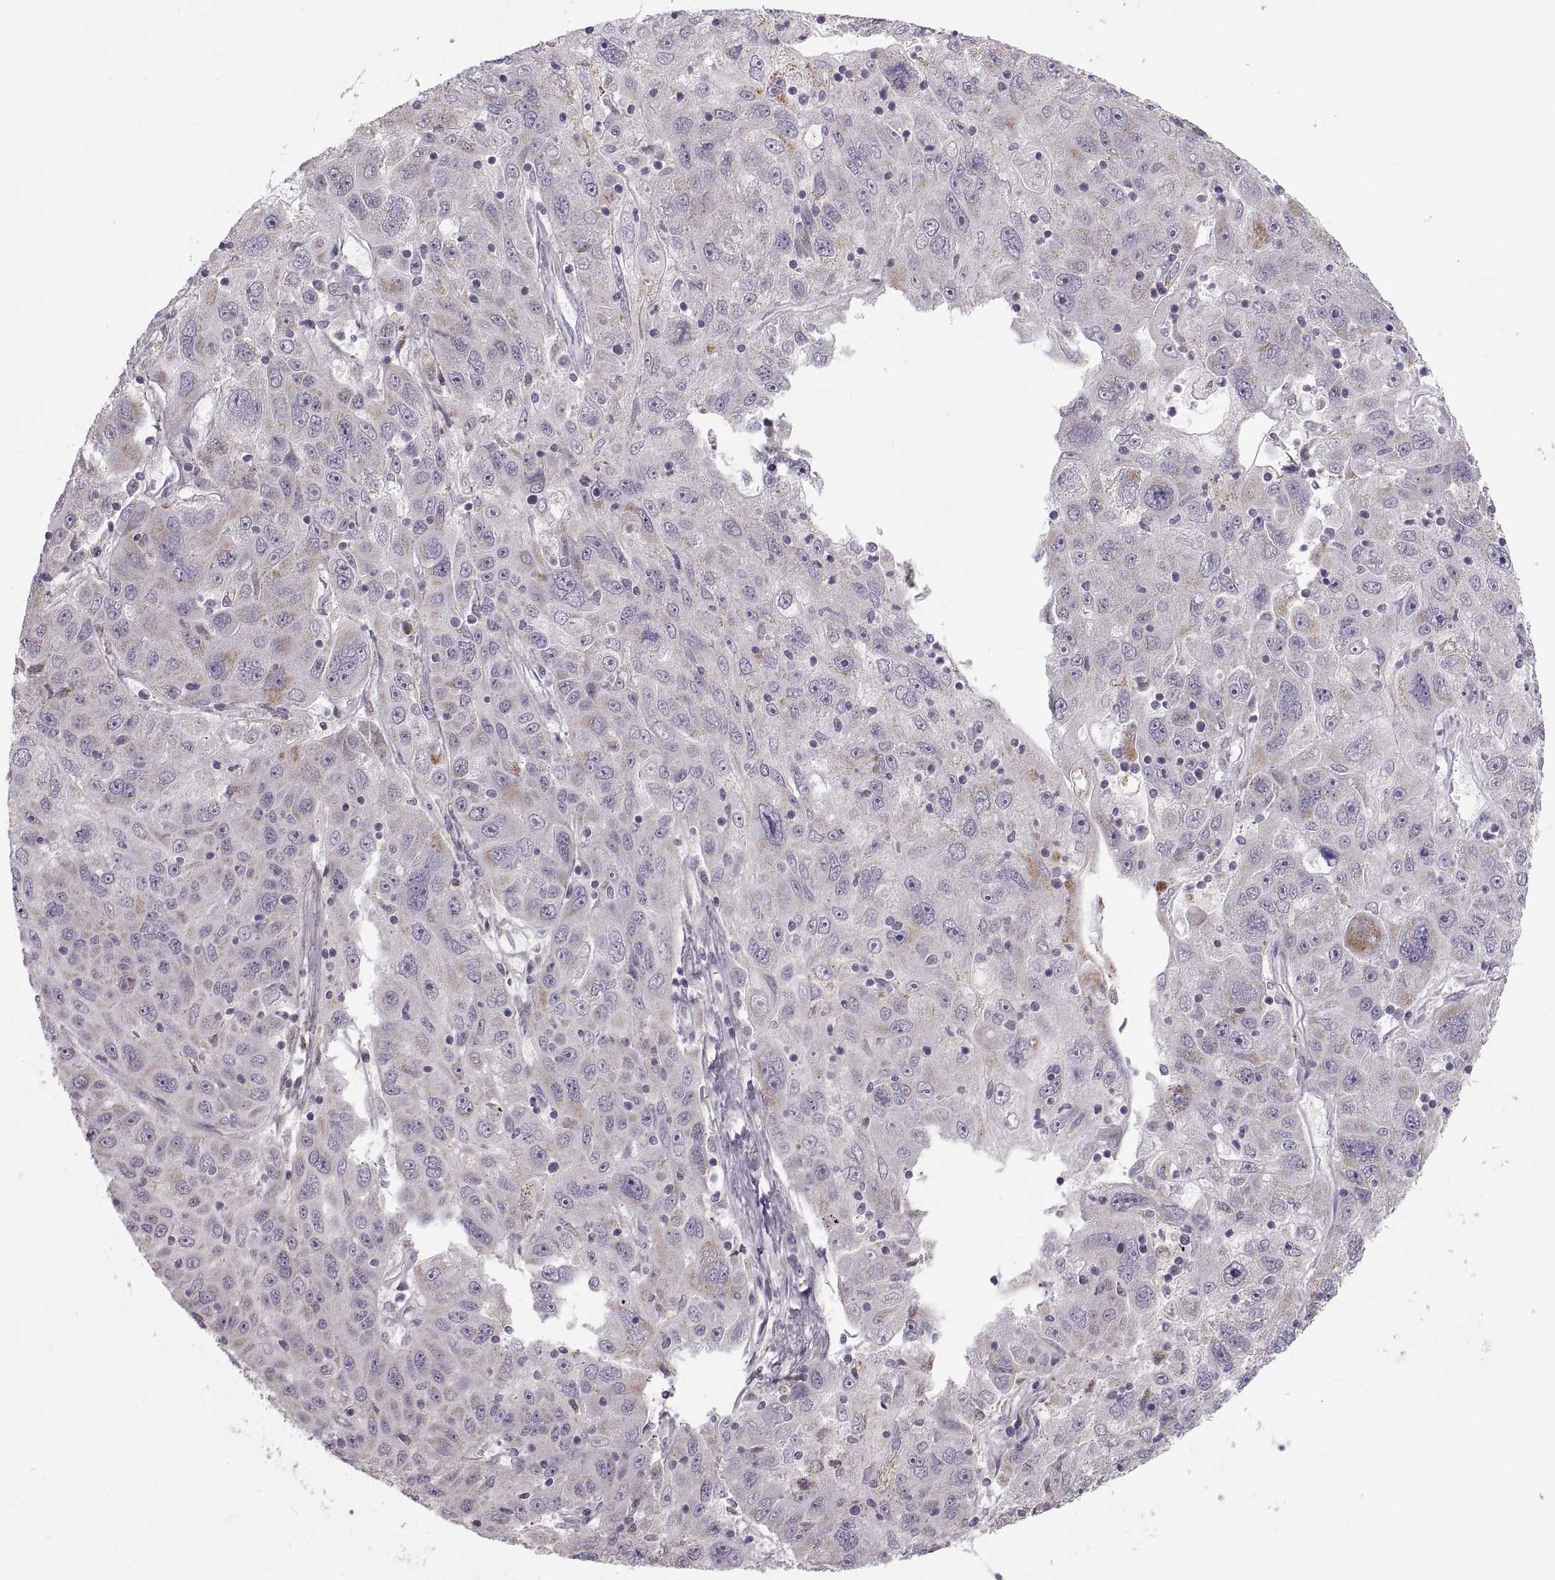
{"staining": {"intensity": "moderate", "quantity": "<25%", "location": "cytoplasmic/membranous"}, "tissue": "stomach cancer", "cell_type": "Tumor cells", "image_type": "cancer", "snomed": [{"axis": "morphology", "description": "Adenocarcinoma, NOS"}, {"axis": "topography", "description": "Stomach"}], "caption": "The histopathology image demonstrates a brown stain indicating the presence of a protein in the cytoplasmic/membranous of tumor cells in stomach adenocarcinoma.", "gene": "PIERCE1", "patient": {"sex": "male", "age": 56}}